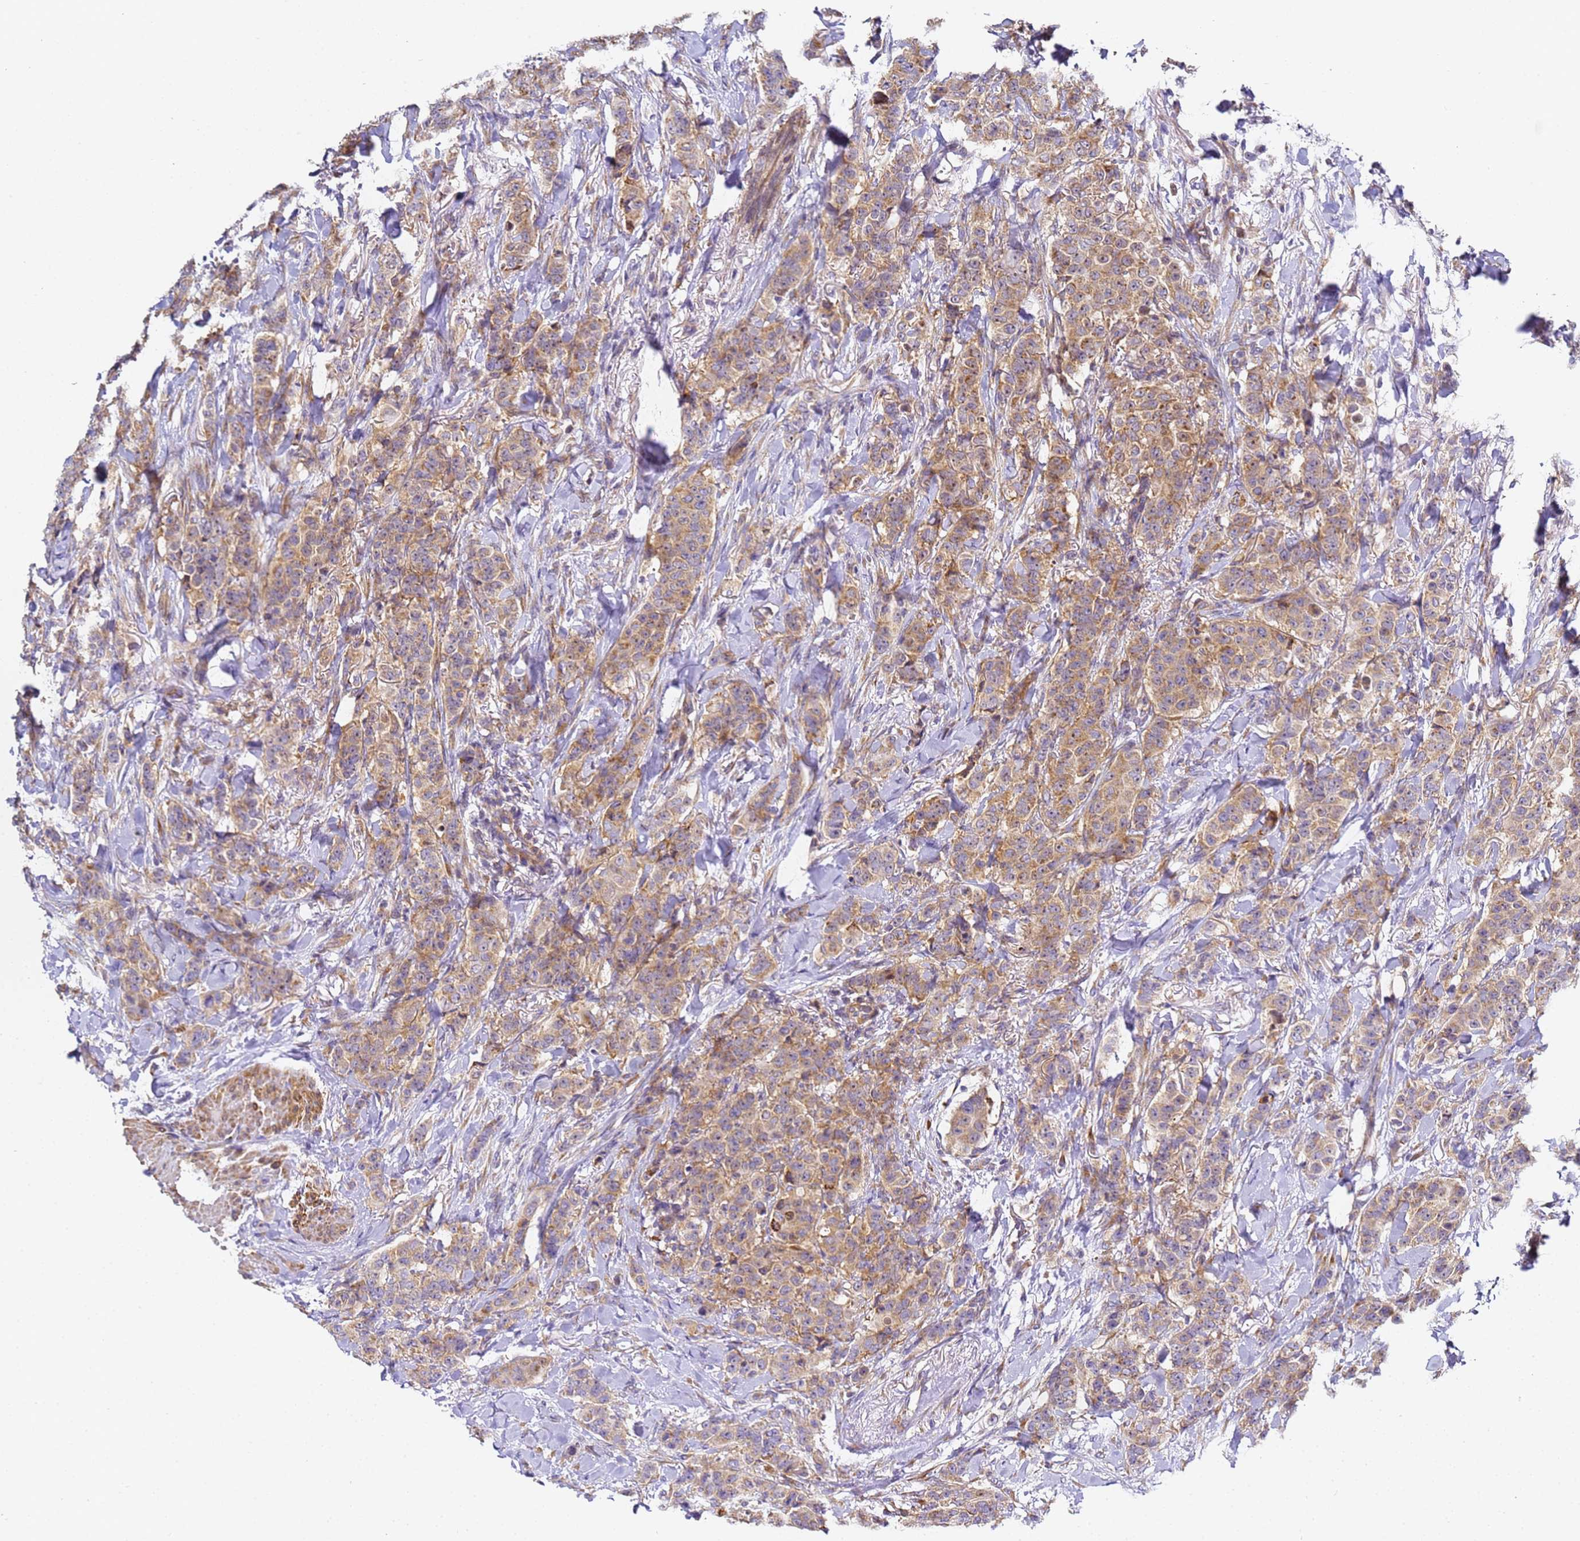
{"staining": {"intensity": "moderate", "quantity": ">75%", "location": "cytoplasmic/membranous"}, "tissue": "breast cancer", "cell_type": "Tumor cells", "image_type": "cancer", "snomed": [{"axis": "morphology", "description": "Duct carcinoma"}, {"axis": "topography", "description": "Breast"}], "caption": "A high-resolution micrograph shows IHC staining of breast intraductal carcinoma, which shows moderate cytoplasmic/membranous positivity in about >75% of tumor cells.", "gene": "RPL13A", "patient": {"sex": "female", "age": 40}}